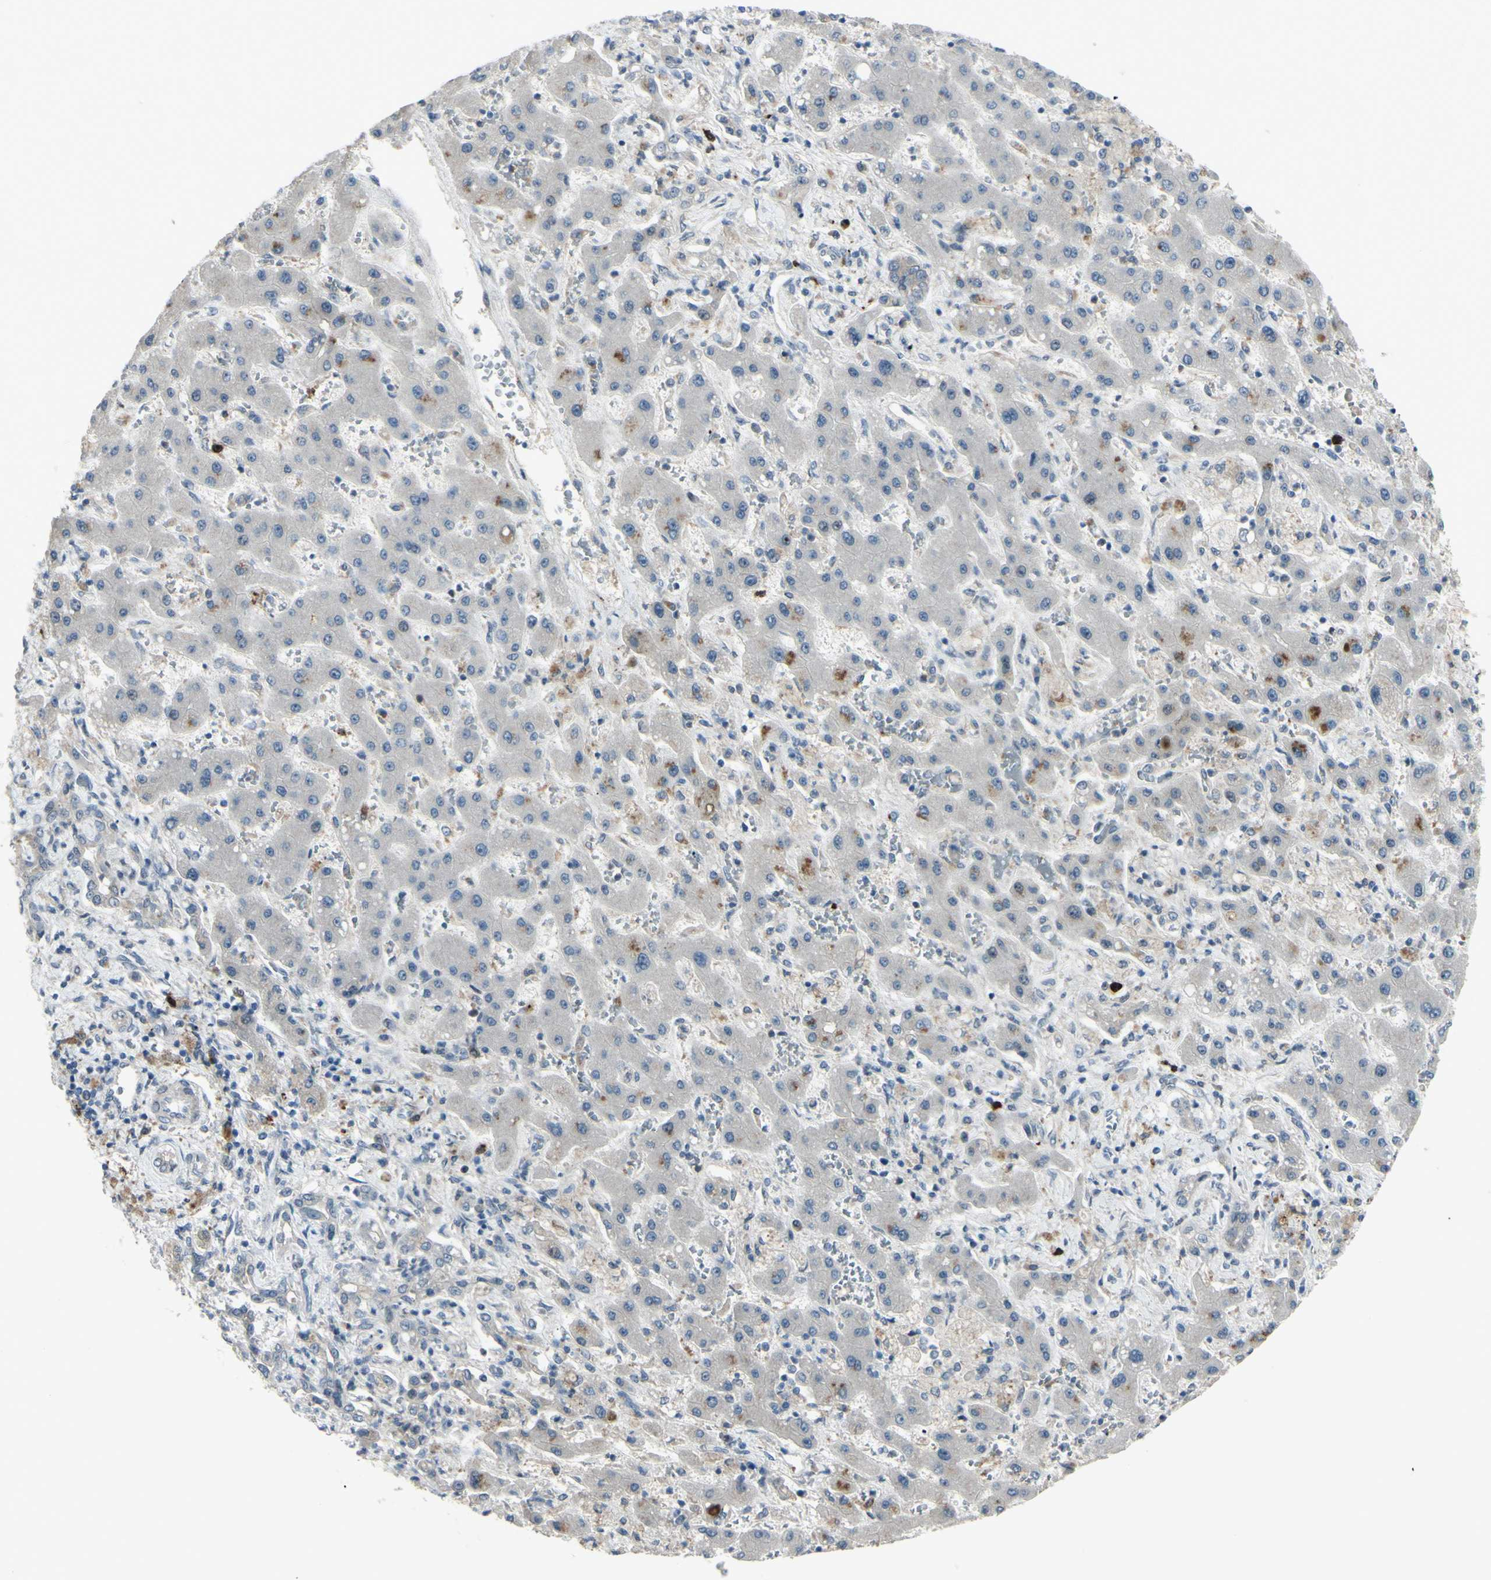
{"staining": {"intensity": "moderate", "quantity": "<25%", "location": "cytoplasmic/membranous"}, "tissue": "liver cancer", "cell_type": "Tumor cells", "image_type": "cancer", "snomed": [{"axis": "morphology", "description": "Cholangiocarcinoma"}, {"axis": "topography", "description": "Liver"}], "caption": "The histopathology image exhibits immunohistochemical staining of liver cancer. There is moderate cytoplasmic/membranous expression is seen in approximately <25% of tumor cells.", "gene": "ETNK1", "patient": {"sex": "male", "age": 50}}